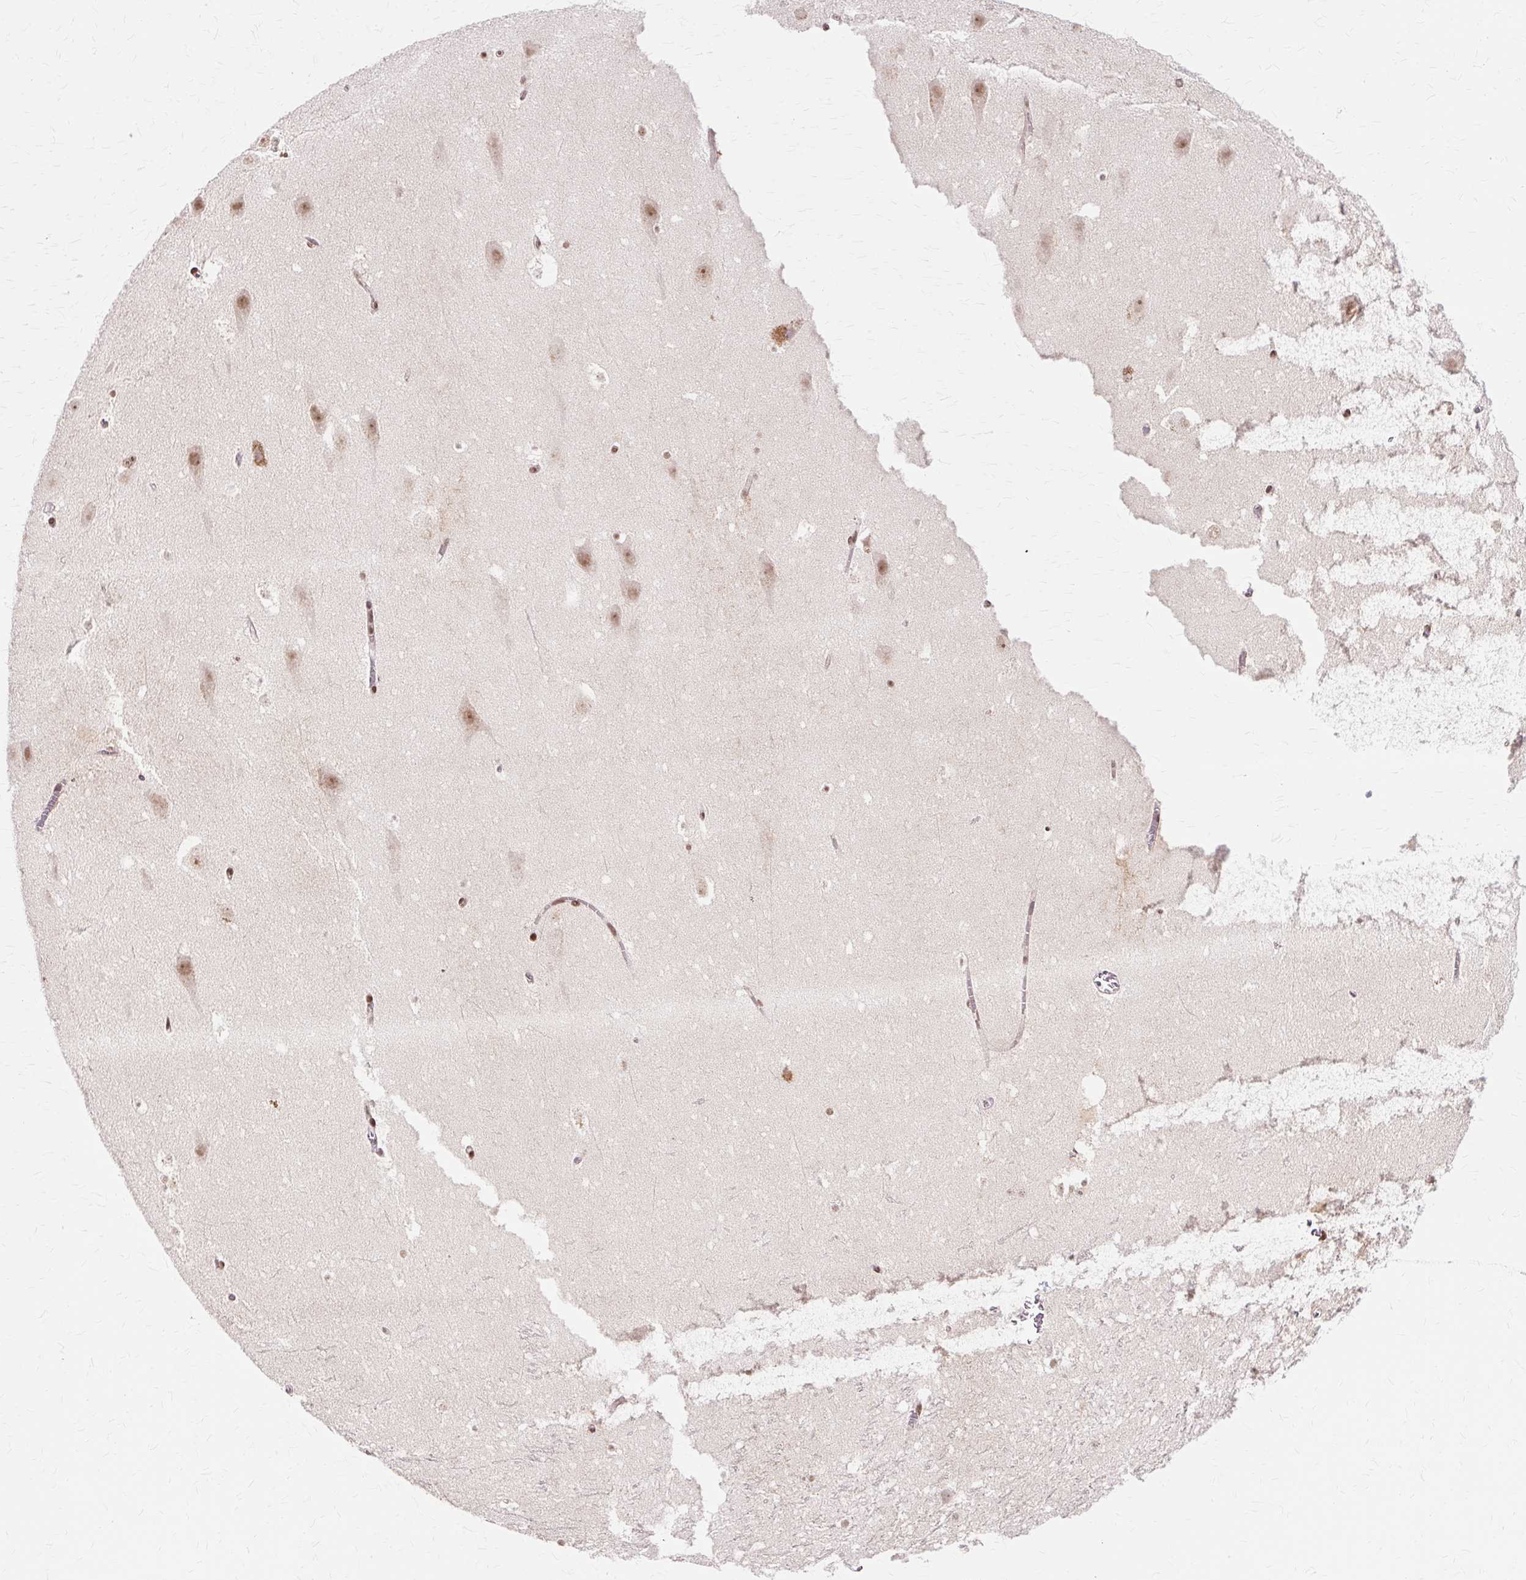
{"staining": {"intensity": "weak", "quantity": "25%-75%", "location": "nuclear"}, "tissue": "hippocampus", "cell_type": "Glial cells", "image_type": "normal", "snomed": [{"axis": "morphology", "description": "Normal tissue, NOS"}, {"axis": "topography", "description": "Hippocampus"}], "caption": "Weak nuclear staining for a protein is seen in about 25%-75% of glial cells of normal hippocampus using immunohistochemistry.", "gene": "ZNF35", "patient": {"sex": "female", "age": 42}}